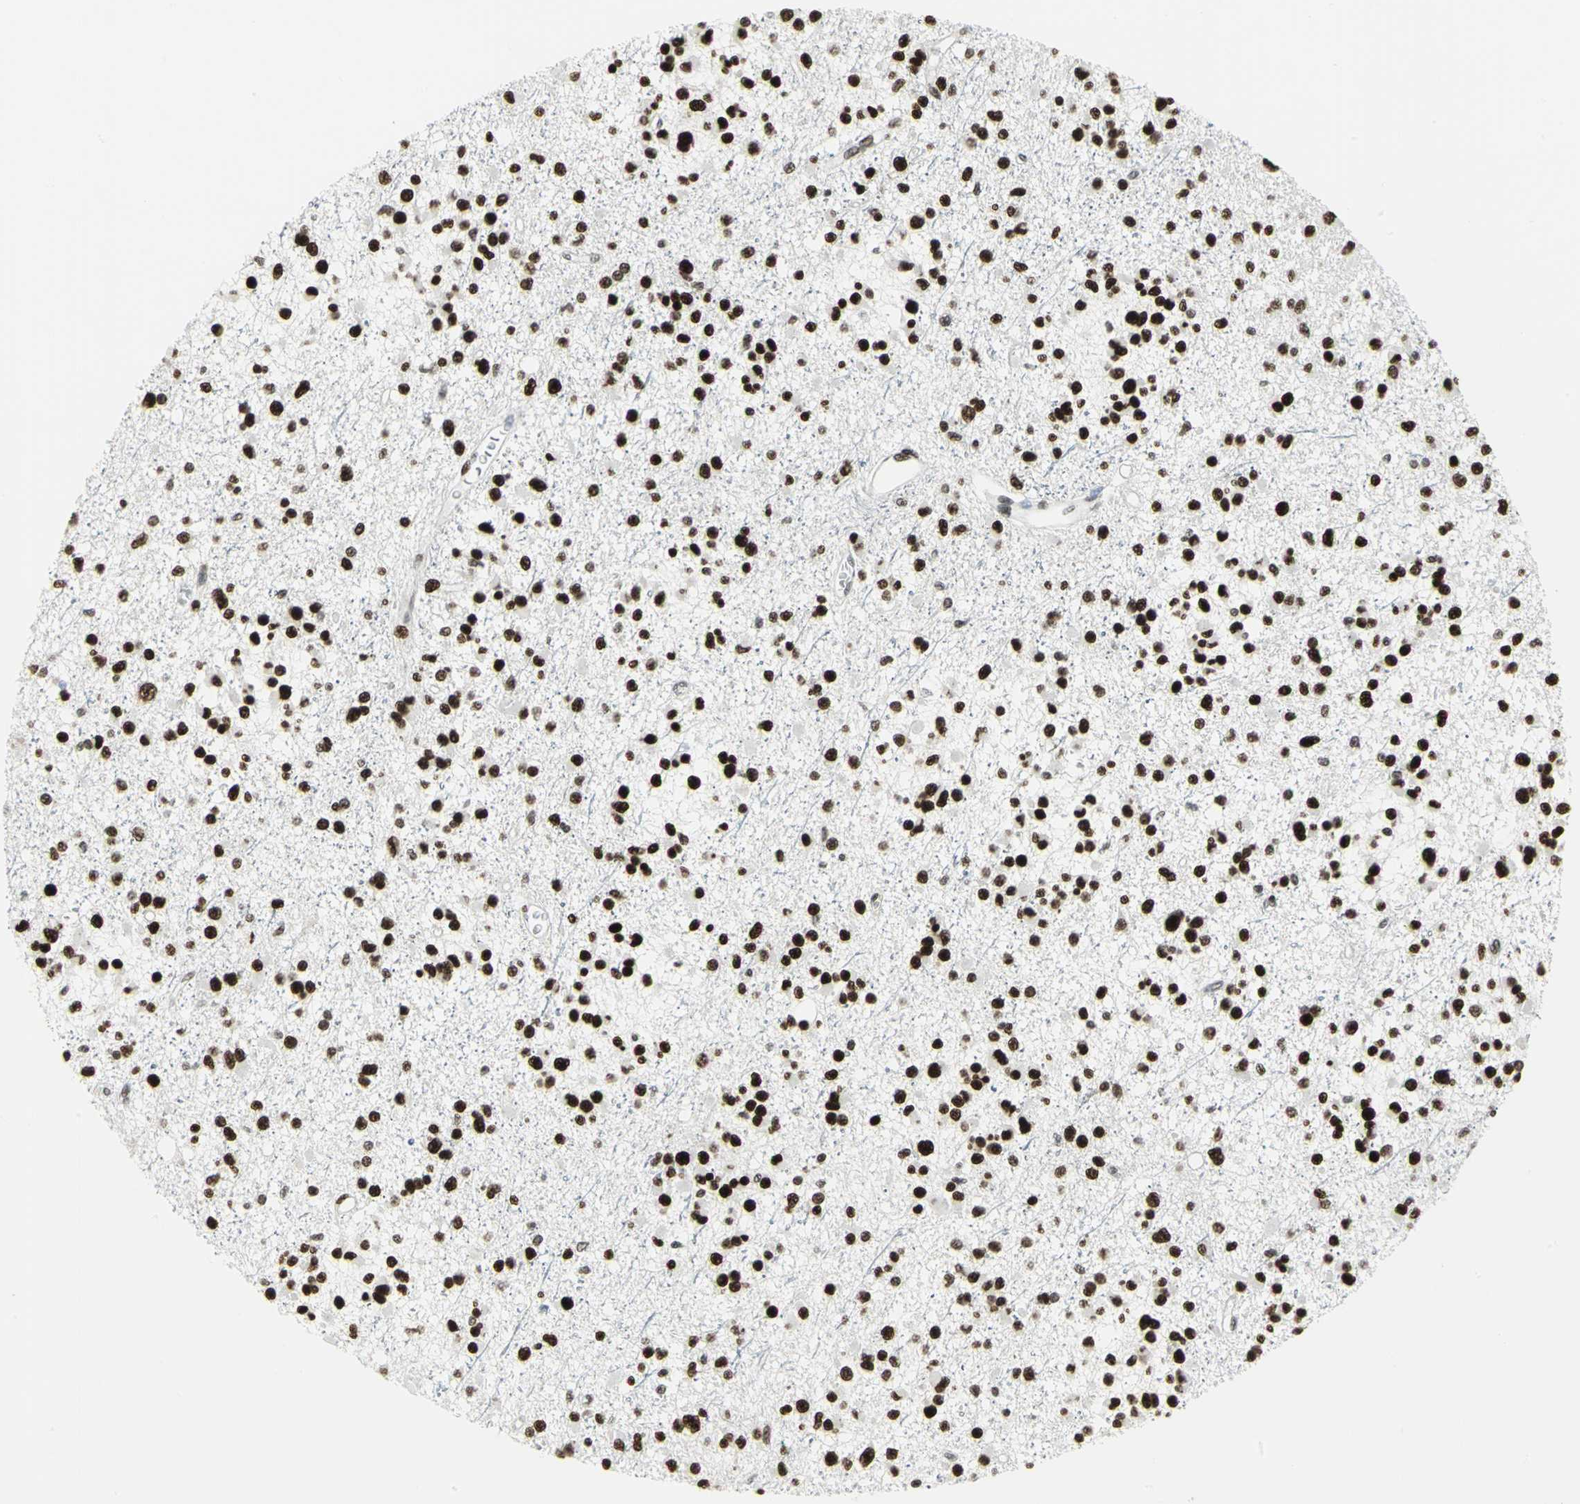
{"staining": {"intensity": "strong", "quantity": ">75%", "location": "nuclear"}, "tissue": "glioma", "cell_type": "Tumor cells", "image_type": "cancer", "snomed": [{"axis": "morphology", "description": "Glioma, malignant, Low grade"}, {"axis": "topography", "description": "Brain"}], "caption": "Immunohistochemistry (IHC) of low-grade glioma (malignant) displays high levels of strong nuclear positivity in about >75% of tumor cells. (brown staining indicates protein expression, while blue staining denotes nuclei).", "gene": "SMARCA4", "patient": {"sex": "female", "age": 22}}